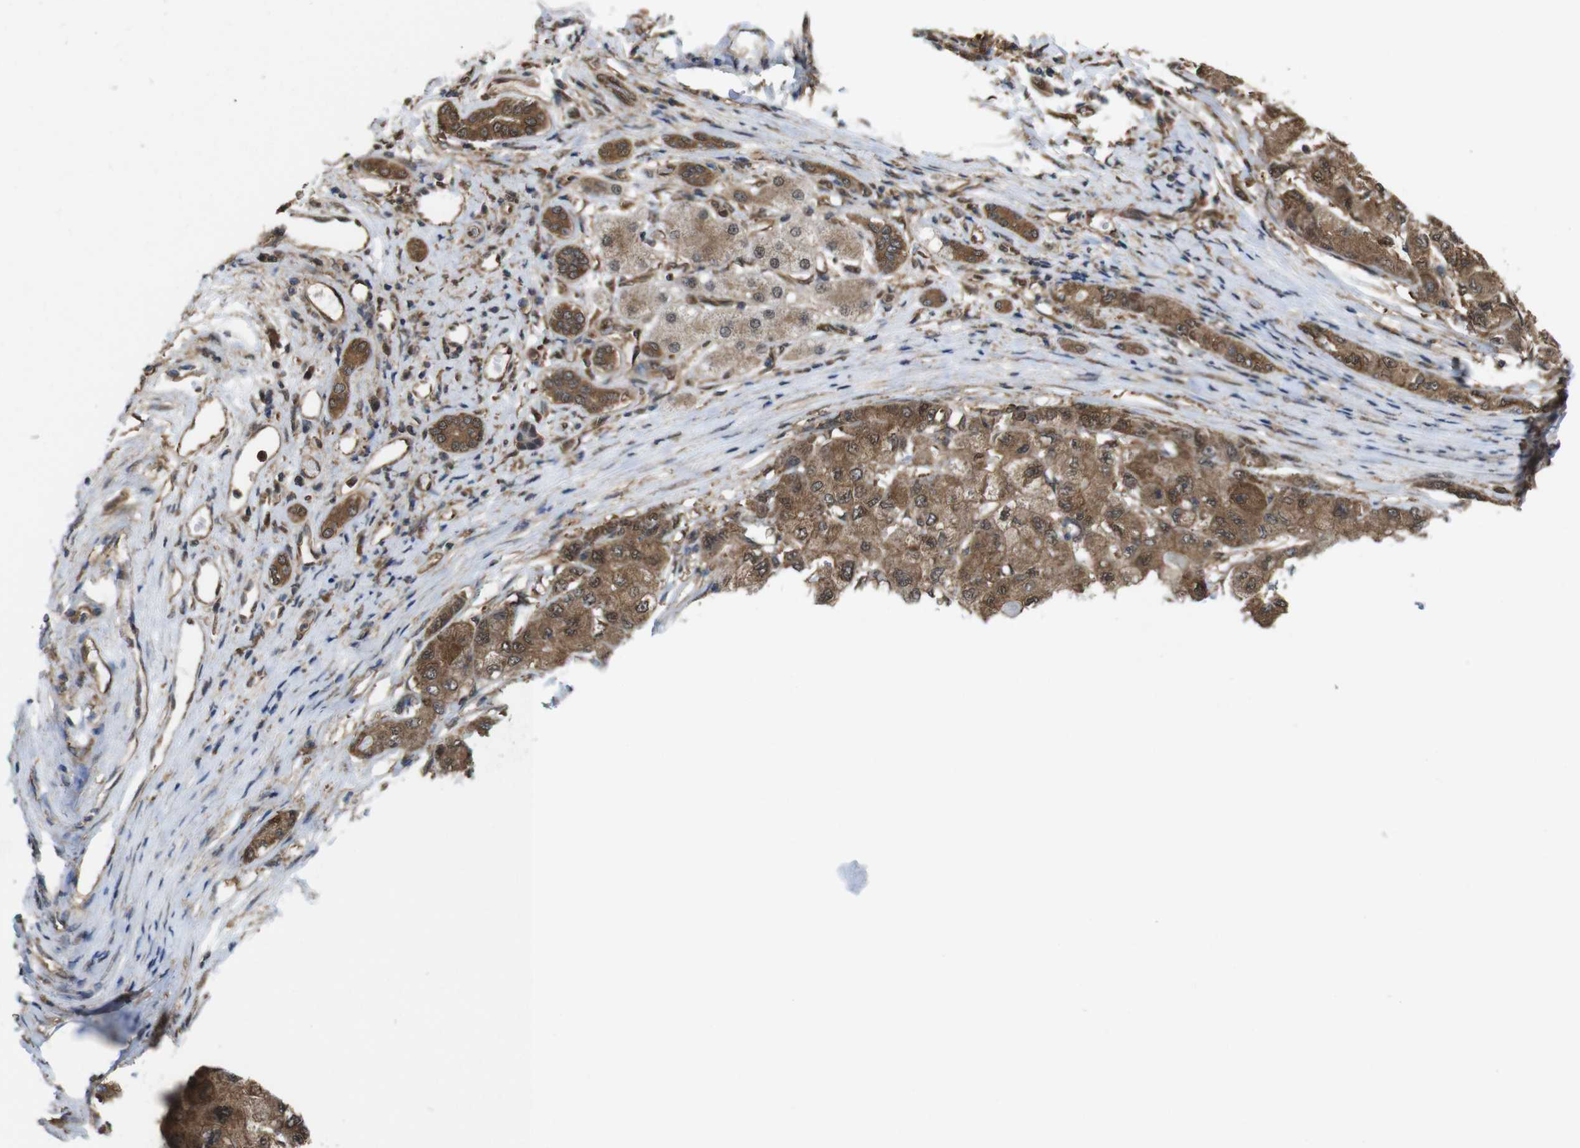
{"staining": {"intensity": "moderate", "quantity": ">75%", "location": "cytoplasmic/membranous"}, "tissue": "liver cancer", "cell_type": "Tumor cells", "image_type": "cancer", "snomed": [{"axis": "morphology", "description": "Carcinoma, Hepatocellular, NOS"}, {"axis": "topography", "description": "Liver"}], "caption": "Hepatocellular carcinoma (liver) stained with DAB immunohistochemistry shows medium levels of moderate cytoplasmic/membranous staining in about >75% of tumor cells.", "gene": "YWHAG", "patient": {"sex": "male", "age": 80}}